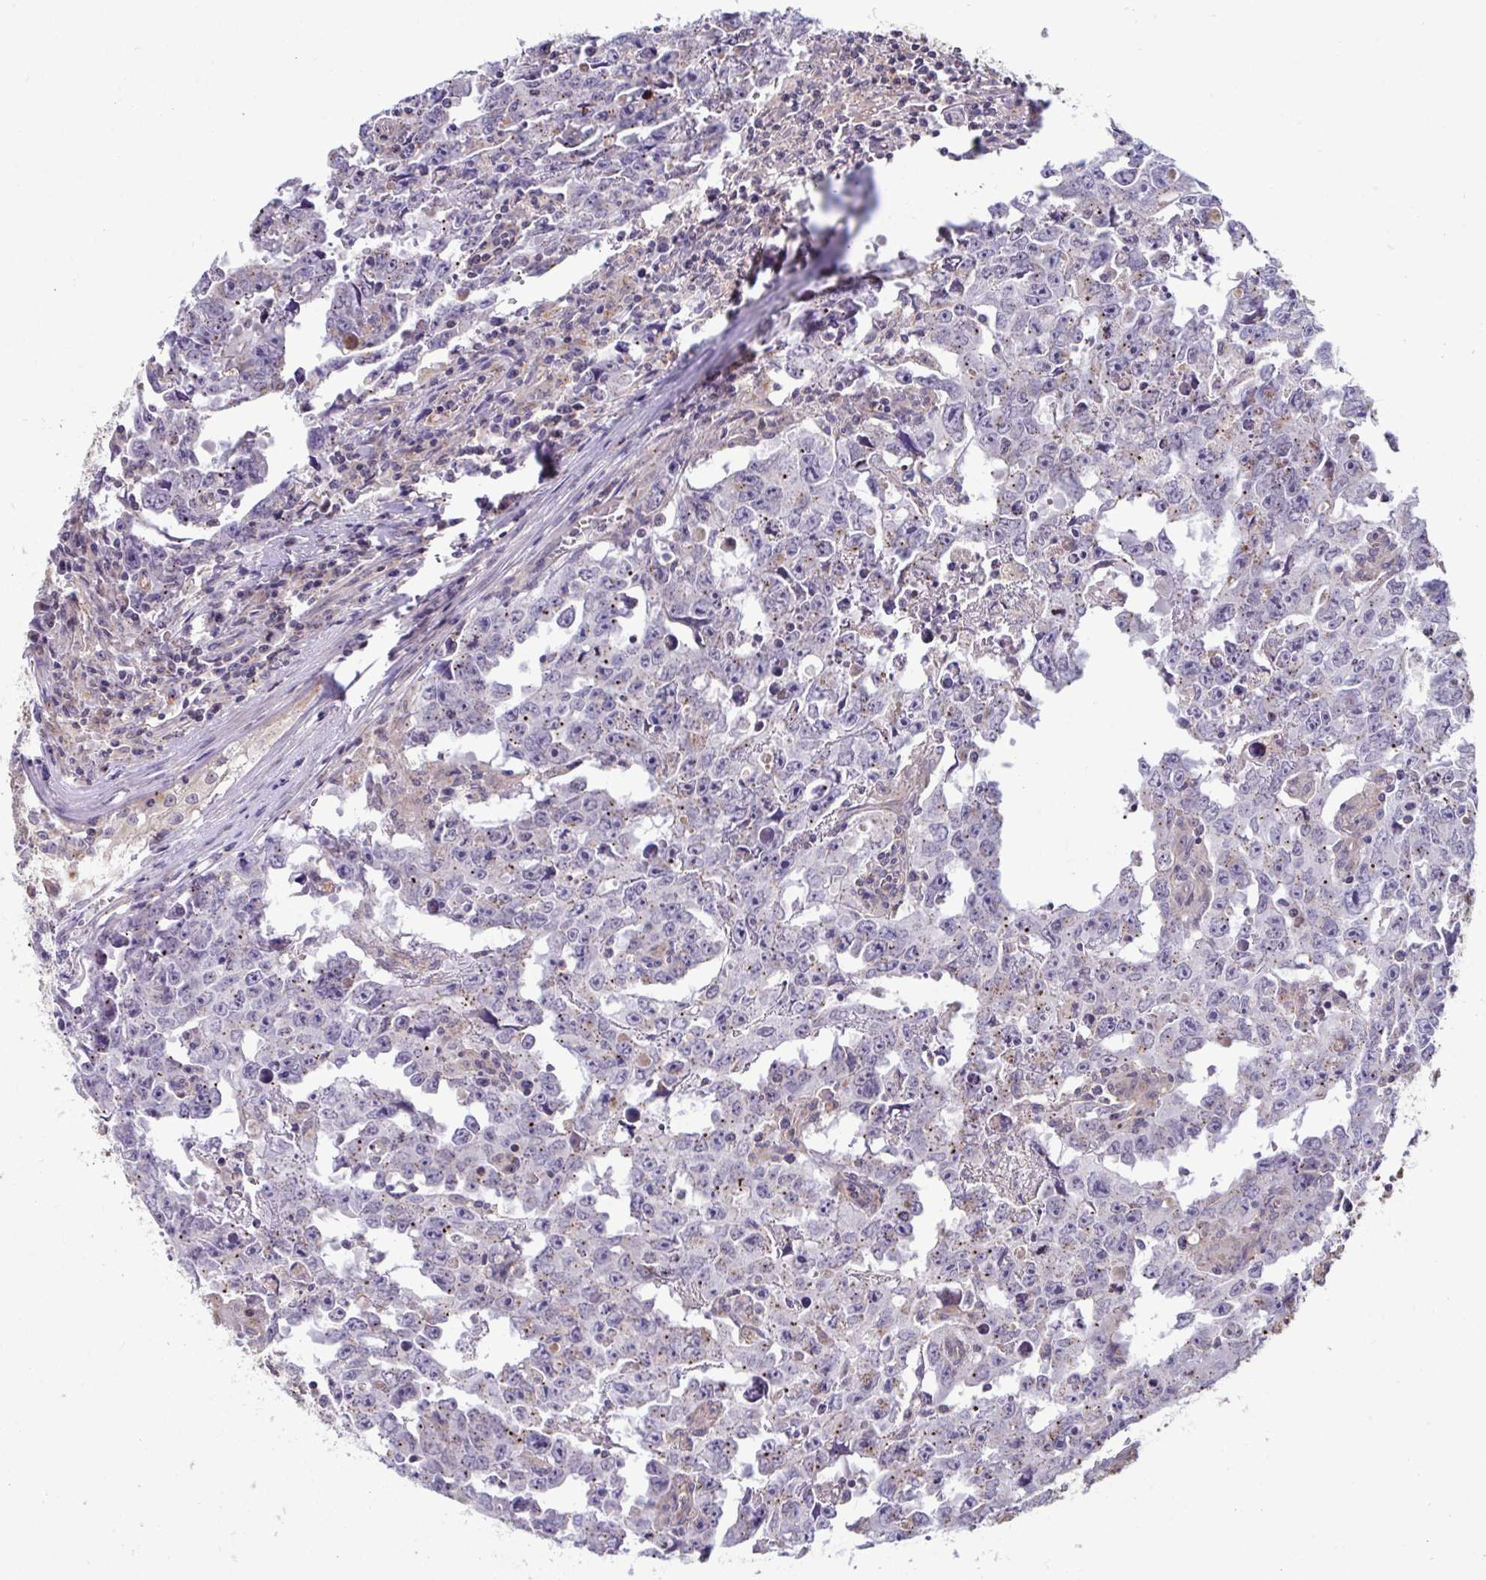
{"staining": {"intensity": "weak", "quantity": "<25%", "location": "cytoplasmic/membranous"}, "tissue": "testis cancer", "cell_type": "Tumor cells", "image_type": "cancer", "snomed": [{"axis": "morphology", "description": "Carcinoma, Embryonal, NOS"}, {"axis": "topography", "description": "Testis"}], "caption": "Immunohistochemistry (IHC) image of testis cancer (embryonal carcinoma) stained for a protein (brown), which reveals no staining in tumor cells.", "gene": "IST1", "patient": {"sex": "male", "age": 22}}